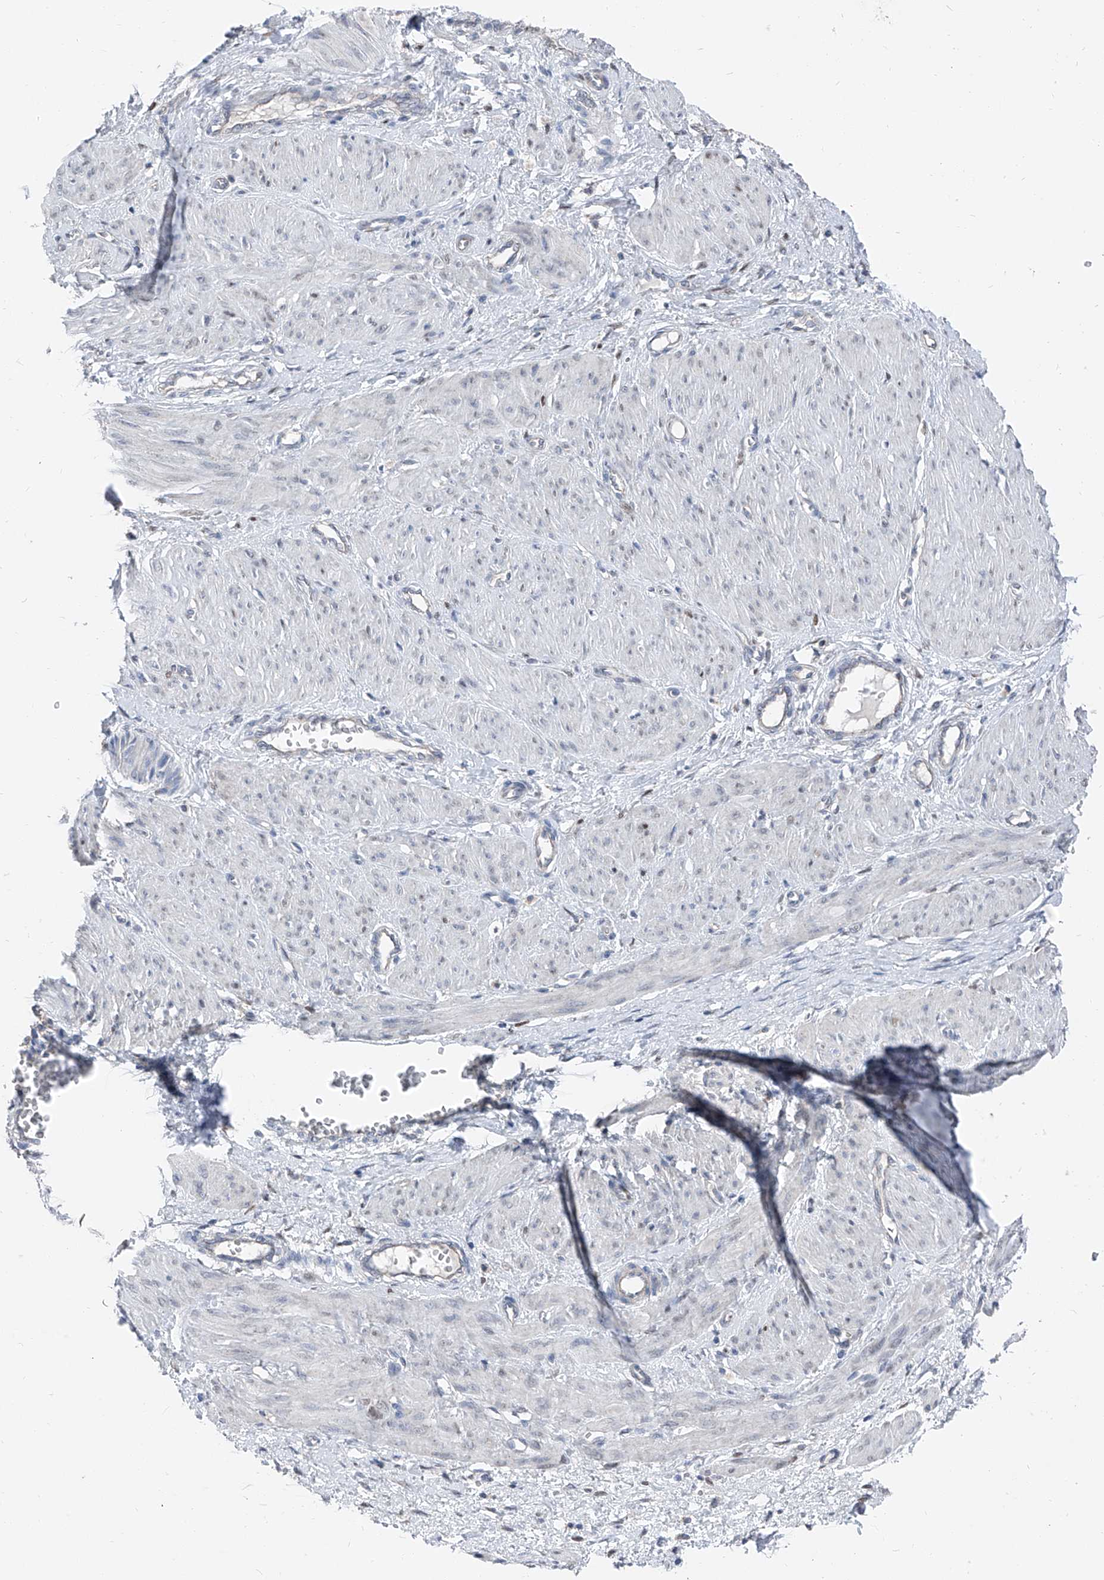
{"staining": {"intensity": "negative", "quantity": "none", "location": "none"}, "tissue": "smooth muscle", "cell_type": "Smooth muscle cells", "image_type": "normal", "snomed": [{"axis": "morphology", "description": "Normal tissue, NOS"}, {"axis": "topography", "description": "Endometrium"}], "caption": "Unremarkable smooth muscle was stained to show a protein in brown. There is no significant staining in smooth muscle cells.", "gene": "AGPS", "patient": {"sex": "female", "age": 33}}